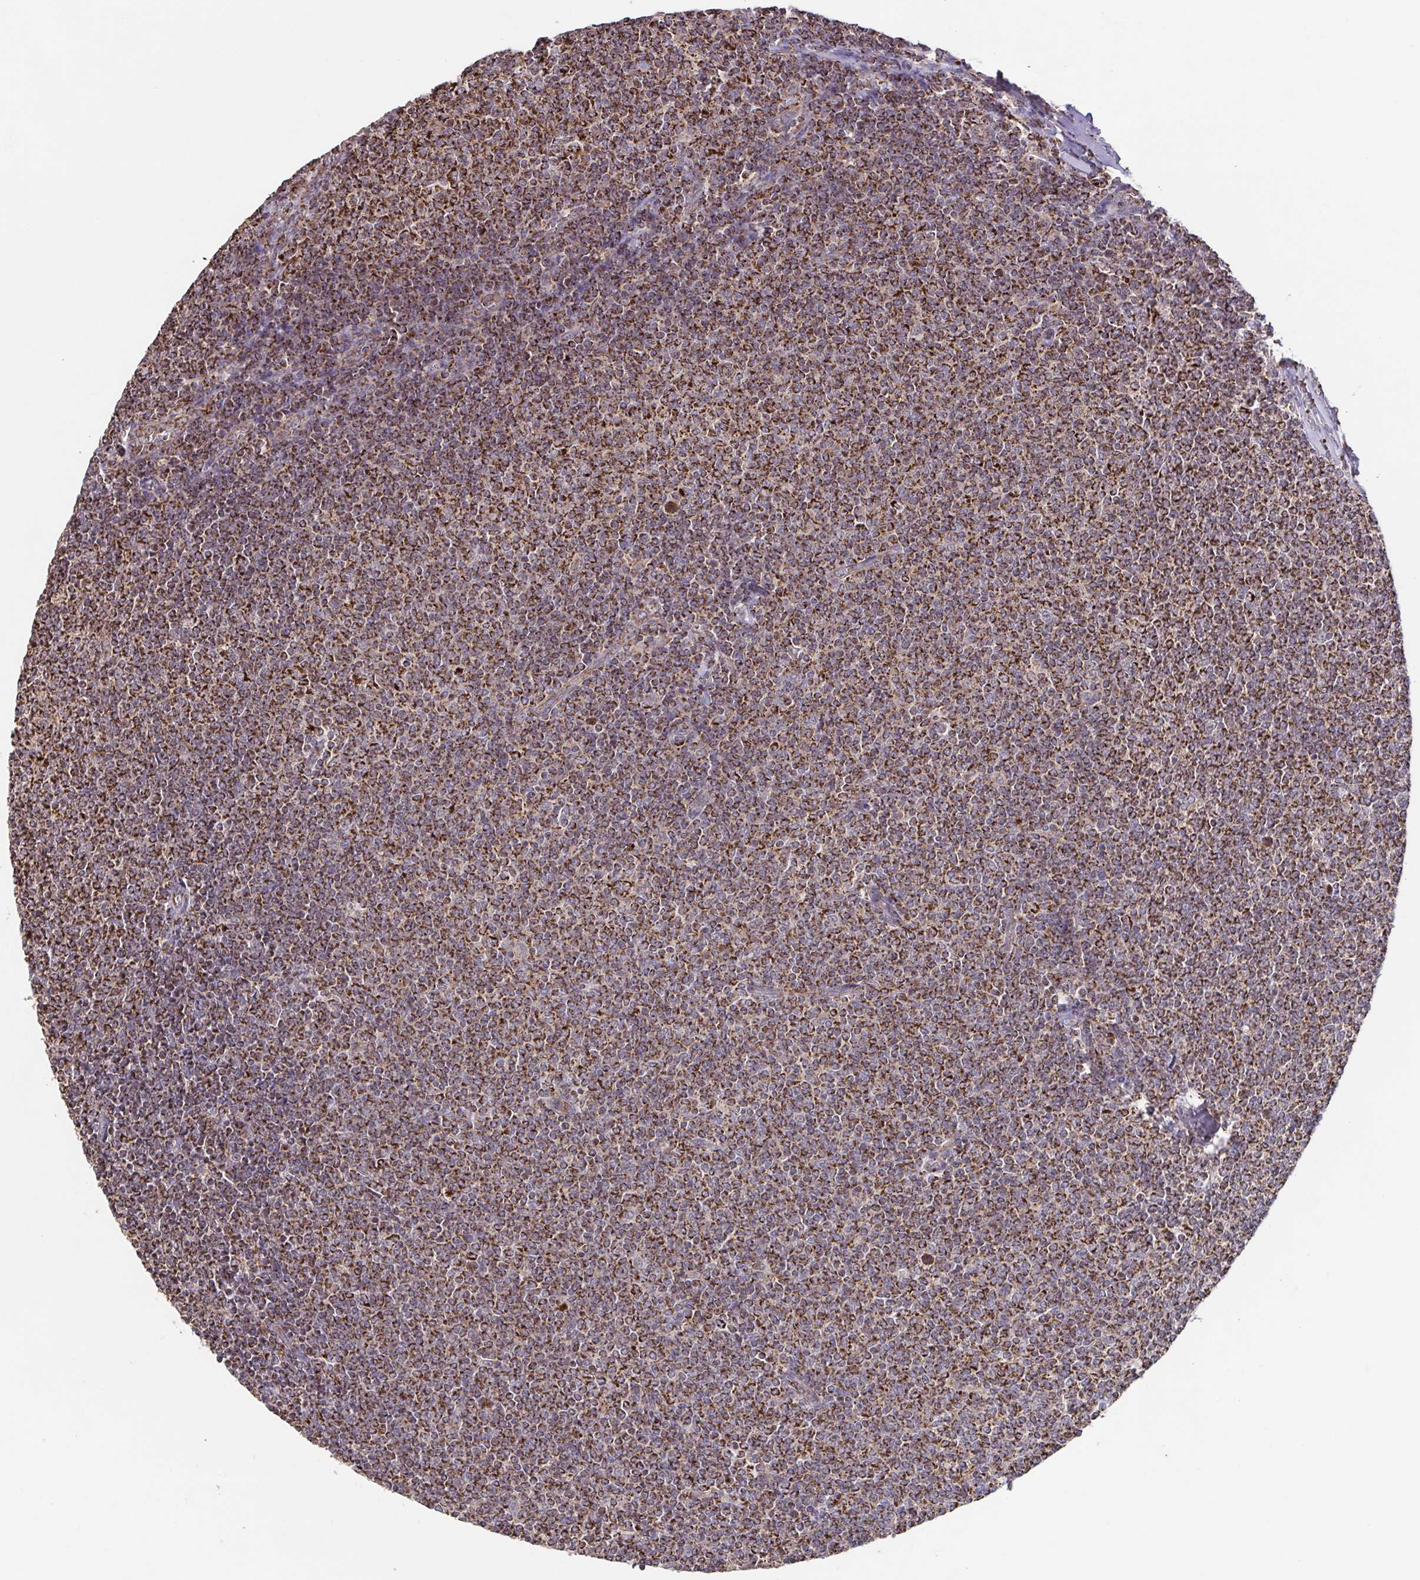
{"staining": {"intensity": "strong", "quantity": ">75%", "location": "cytoplasmic/membranous"}, "tissue": "lymphoma", "cell_type": "Tumor cells", "image_type": "cancer", "snomed": [{"axis": "morphology", "description": "Malignant lymphoma, non-Hodgkin's type, Low grade"}, {"axis": "topography", "description": "Lymph node"}], "caption": "A high-resolution micrograph shows immunohistochemistry (IHC) staining of low-grade malignant lymphoma, non-Hodgkin's type, which demonstrates strong cytoplasmic/membranous positivity in about >75% of tumor cells. (Stains: DAB in brown, nuclei in blue, Microscopy: brightfield microscopy at high magnification).", "gene": "DIP2B", "patient": {"sex": "male", "age": 52}}